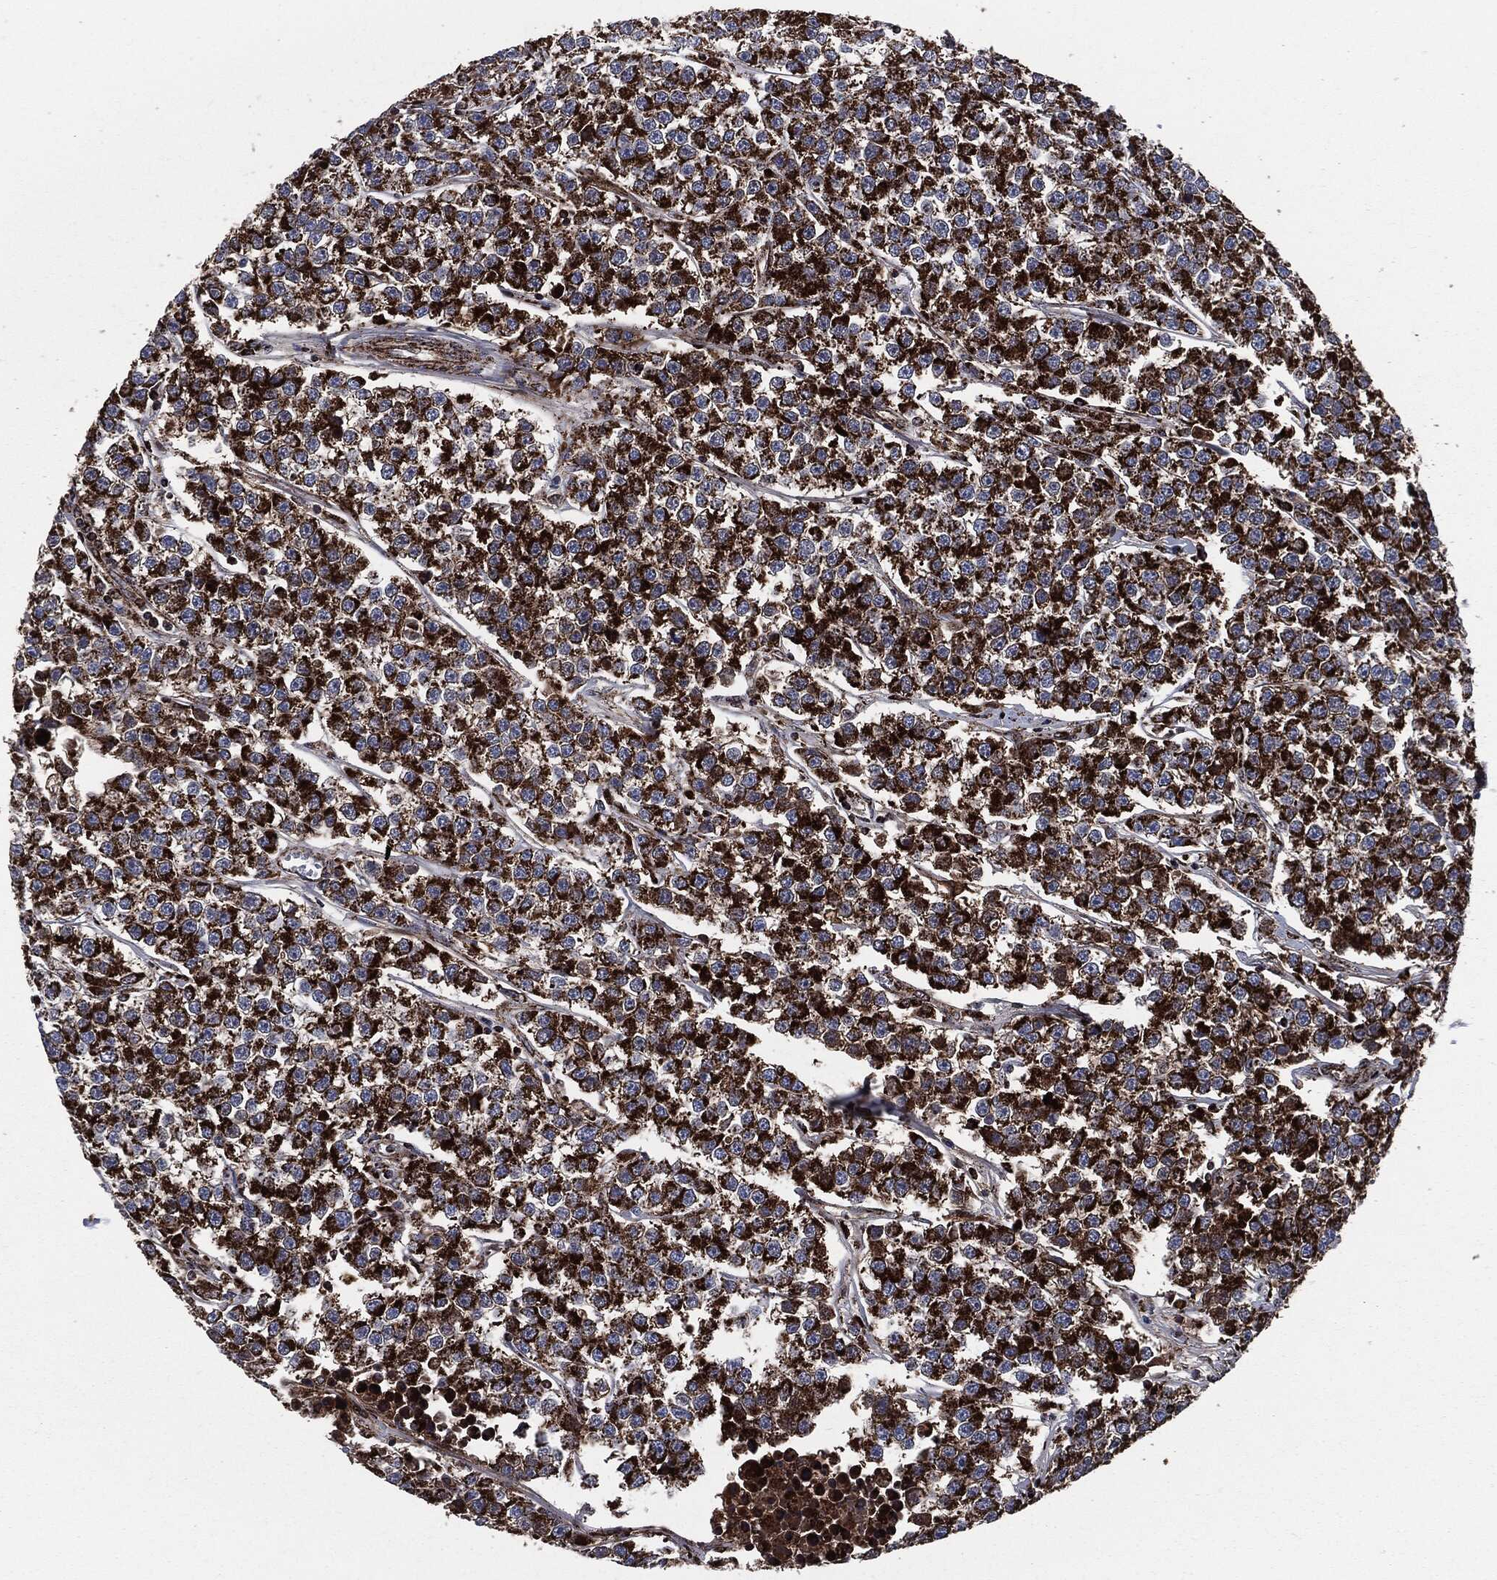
{"staining": {"intensity": "strong", "quantity": ">75%", "location": "cytoplasmic/membranous"}, "tissue": "testis cancer", "cell_type": "Tumor cells", "image_type": "cancer", "snomed": [{"axis": "morphology", "description": "Seminoma, NOS"}, {"axis": "topography", "description": "Testis"}], "caption": "A brown stain highlights strong cytoplasmic/membranous expression of a protein in human testis cancer (seminoma) tumor cells. Nuclei are stained in blue.", "gene": "FH", "patient": {"sex": "male", "age": 59}}